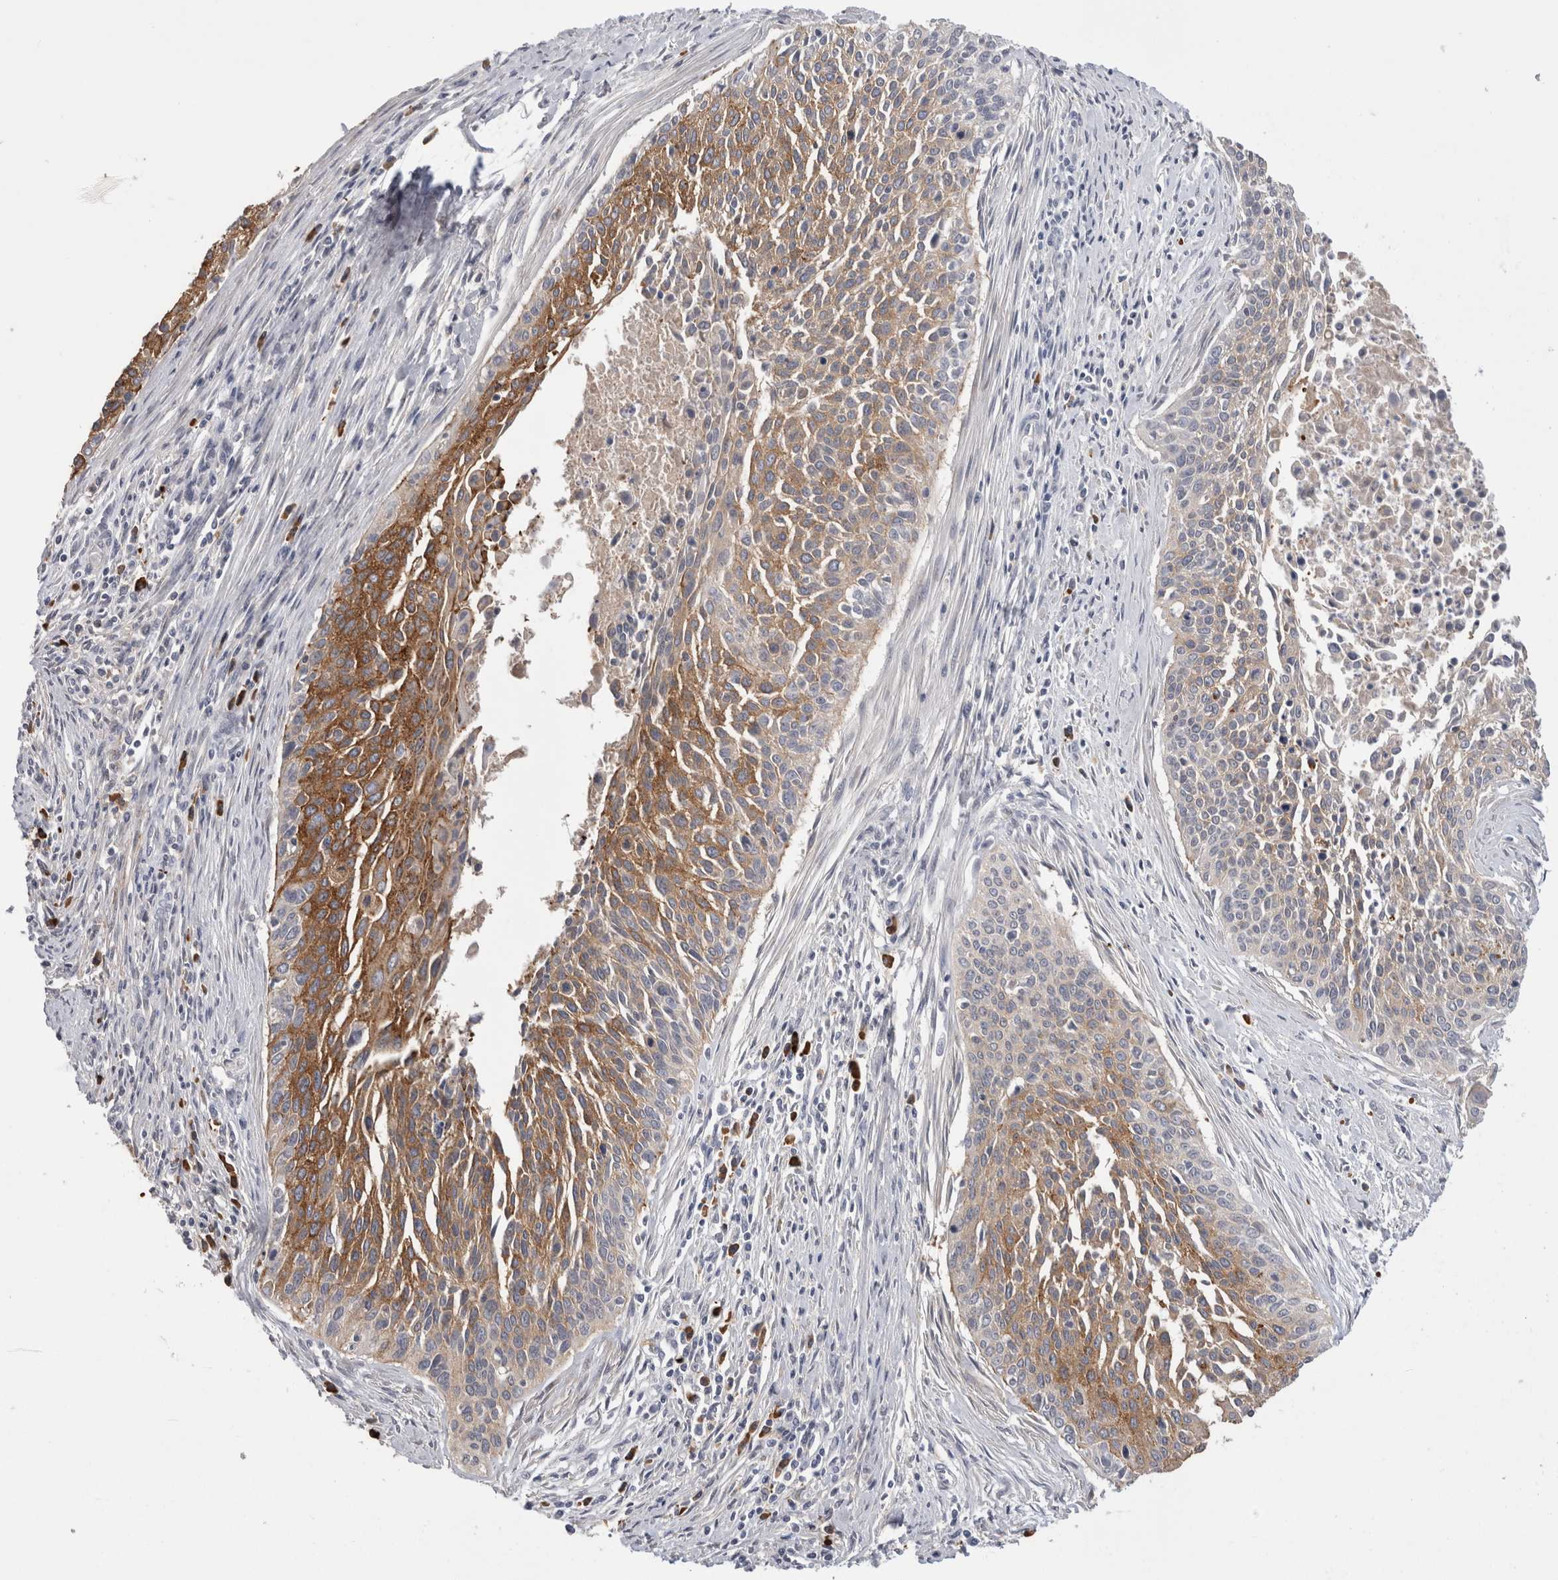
{"staining": {"intensity": "moderate", "quantity": ">75%", "location": "cytoplasmic/membranous"}, "tissue": "cervical cancer", "cell_type": "Tumor cells", "image_type": "cancer", "snomed": [{"axis": "morphology", "description": "Squamous cell carcinoma, NOS"}, {"axis": "topography", "description": "Cervix"}], "caption": "Brown immunohistochemical staining in cervical squamous cell carcinoma shows moderate cytoplasmic/membranous expression in approximately >75% of tumor cells. The protein is stained brown, and the nuclei are stained in blue (DAB (3,3'-diaminobenzidine) IHC with brightfield microscopy, high magnification).", "gene": "PPP3CC", "patient": {"sex": "female", "age": 55}}